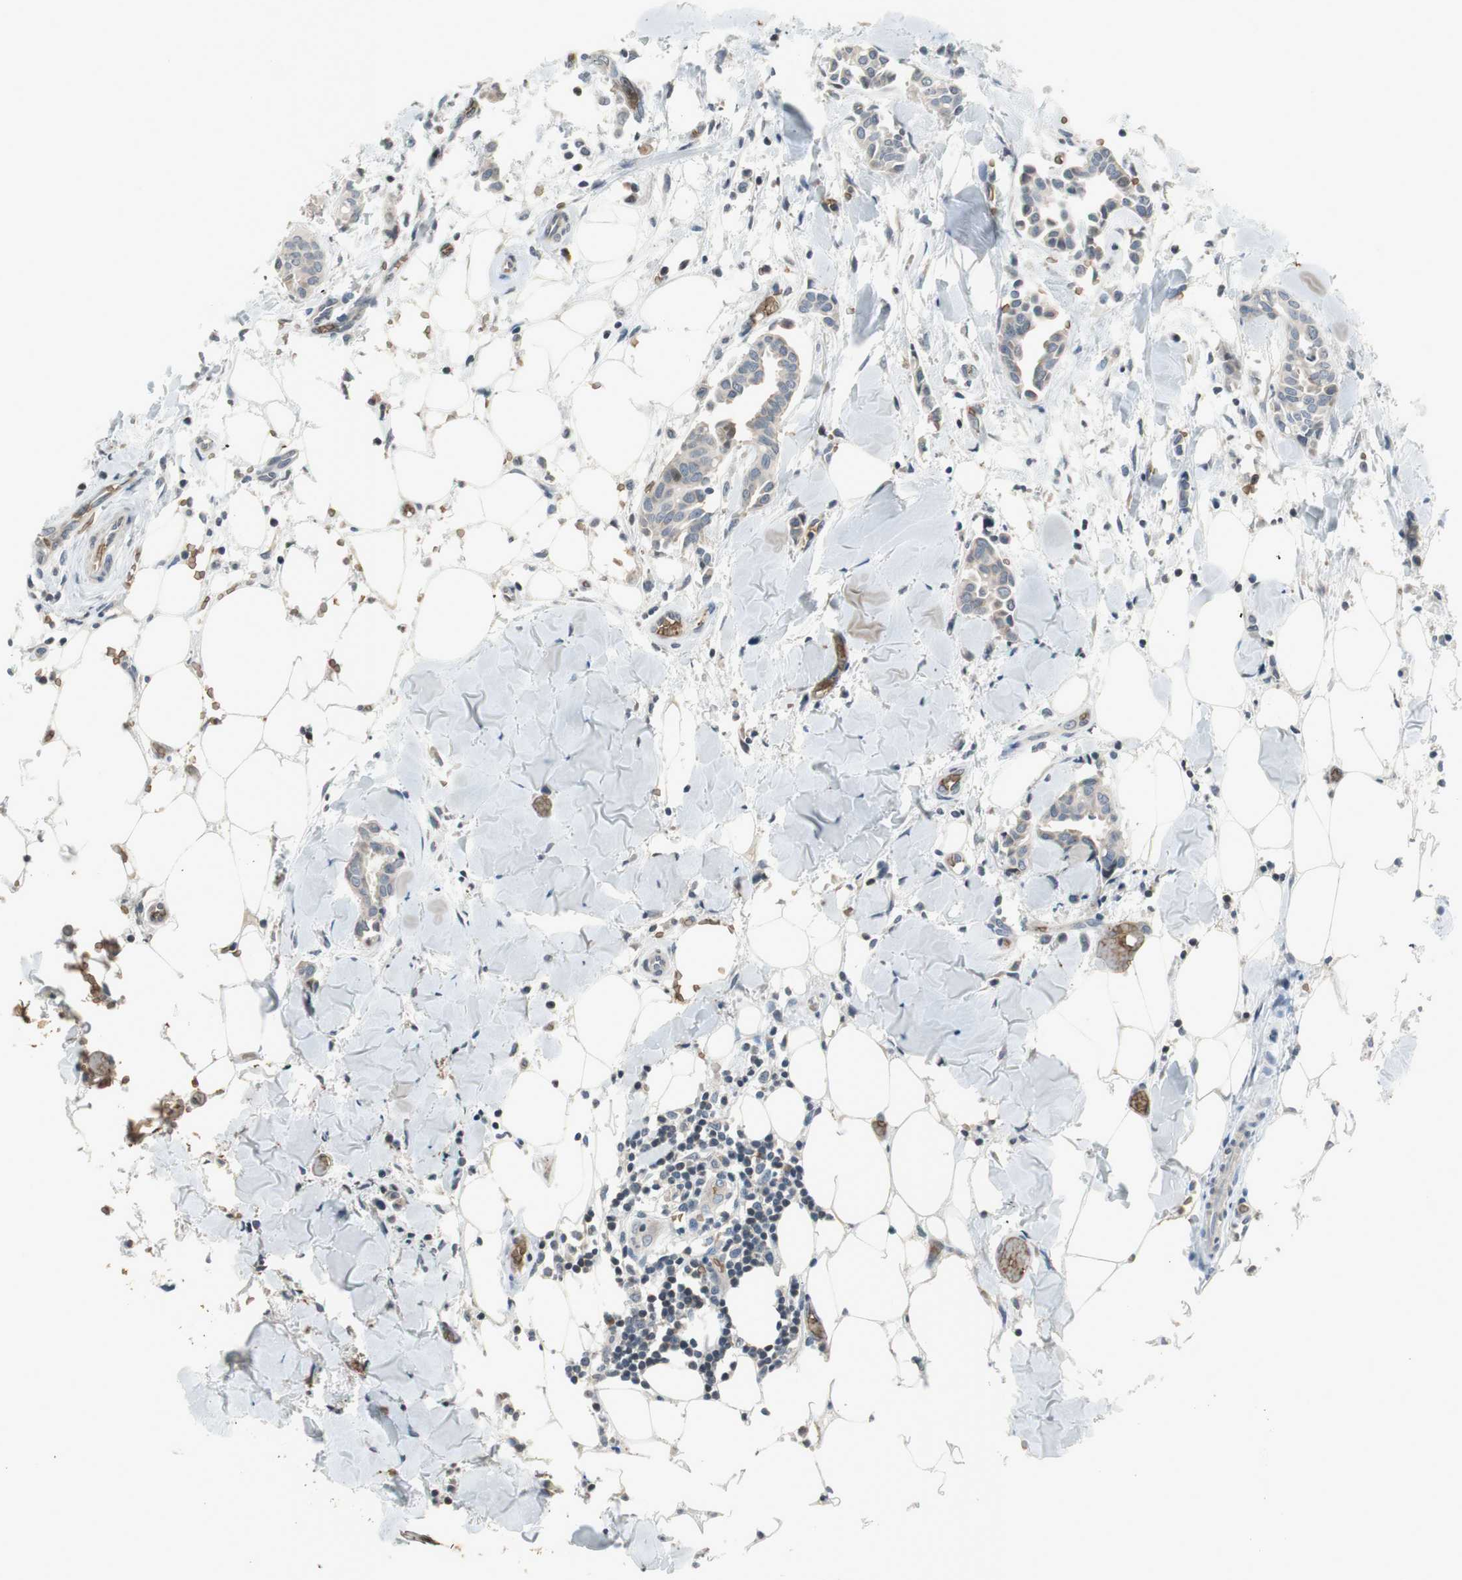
{"staining": {"intensity": "weak", "quantity": "<25%", "location": "cytoplasmic/membranous"}, "tissue": "head and neck cancer", "cell_type": "Tumor cells", "image_type": "cancer", "snomed": [{"axis": "morphology", "description": "Adenocarcinoma, NOS"}, {"axis": "topography", "description": "Salivary gland"}, {"axis": "topography", "description": "Head-Neck"}], "caption": "High magnification brightfield microscopy of head and neck cancer stained with DAB (3,3'-diaminobenzidine) (brown) and counterstained with hematoxylin (blue): tumor cells show no significant expression.", "gene": "GYPC", "patient": {"sex": "female", "age": 59}}